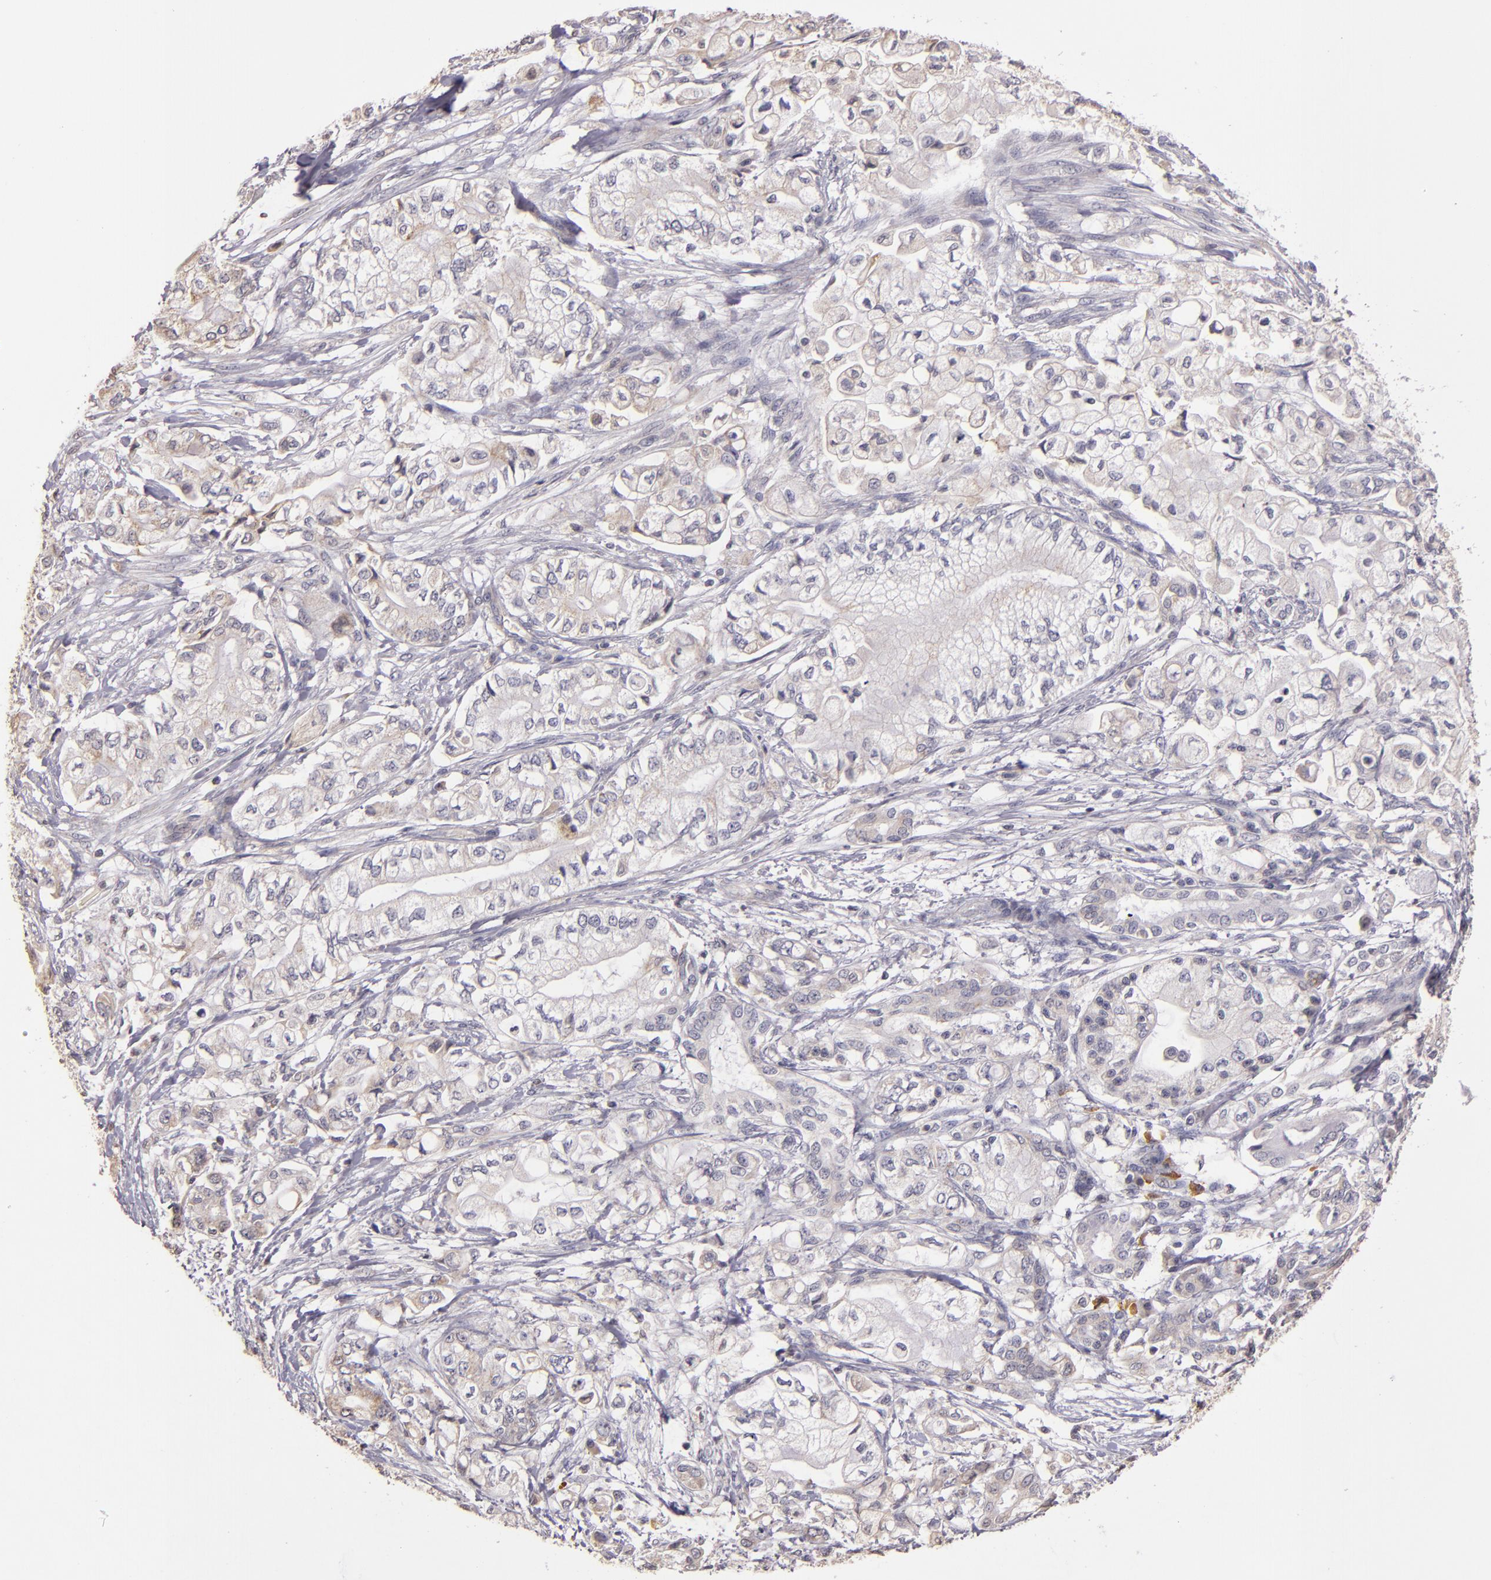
{"staining": {"intensity": "weak", "quantity": "<25%", "location": "cytoplasmic/membranous"}, "tissue": "pancreatic cancer", "cell_type": "Tumor cells", "image_type": "cancer", "snomed": [{"axis": "morphology", "description": "Adenocarcinoma, NOS"}, {"axis": "topography", "description": "Pancreas"}], "caption": "Protein analysis of pancreatic cancer (adenocarcinoma) demonstrates no significant positivity in tumor cells.", "gene": "ABL1", "patient": {"sex": "male", "age": 79}}